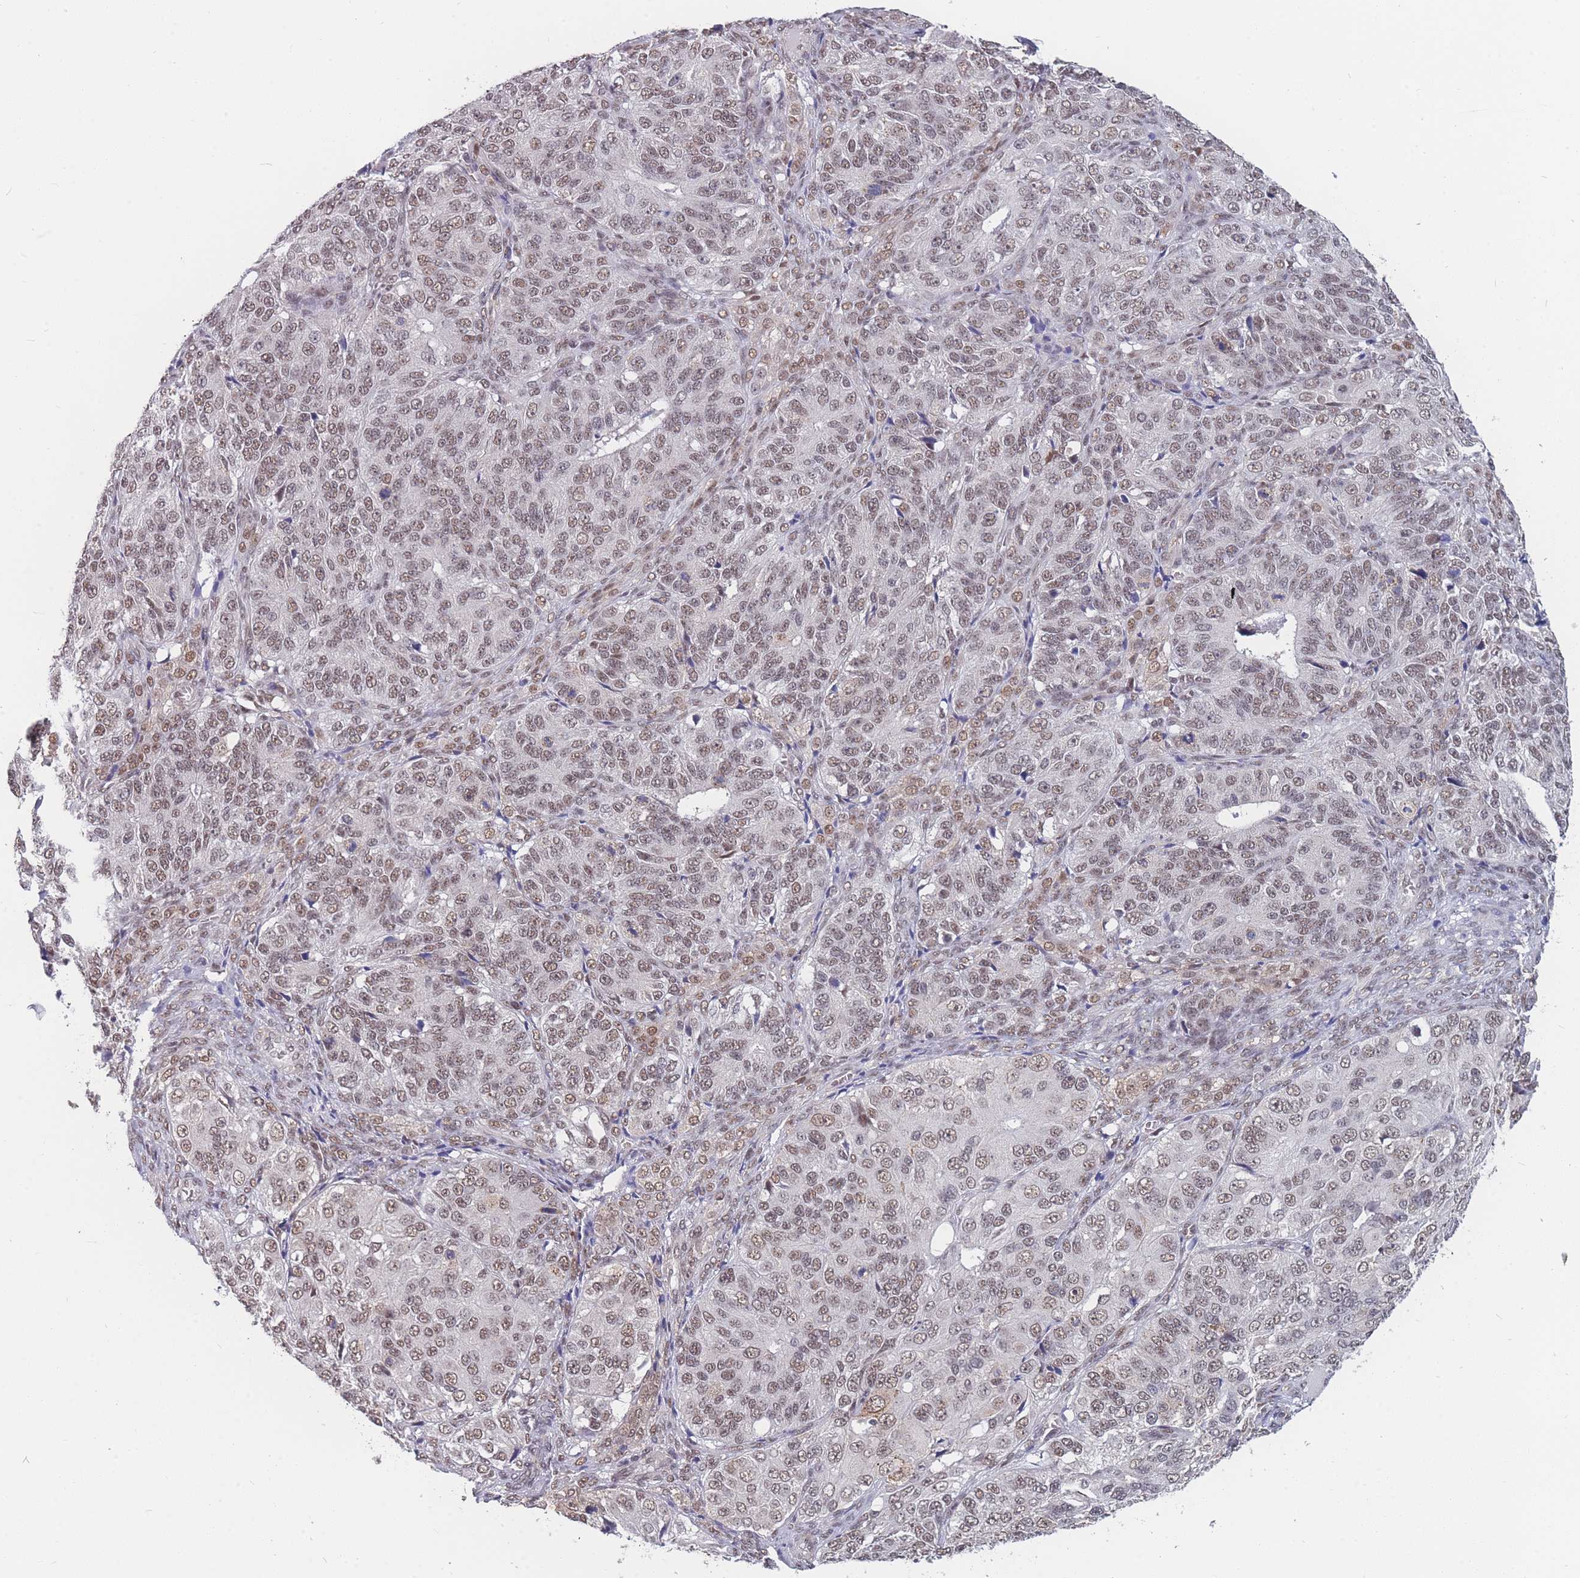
{"staining": {"intensity": "moderate", "quantity": ">75%", "location": "cytoplasmic/membranous,nuclear"}, "tissue": "ovarian cancer", "cell_type": "Tumor cells", "image_type": "cancer", "snomed": [{"axis": "morphology", "description": "Carcinoma, endometroid"}, {"axis": "topography", "description": "Ovary"}], "caption": "This is an image of immunohistochemistry staining of ovarian cancer (endometroid carcinoma), which shows moderate expression in the cytoplasmic/membranous and nuclear of tumor cells.", "gene": "SNRPA1", "patient": {"sex": "female", "age": 51}}